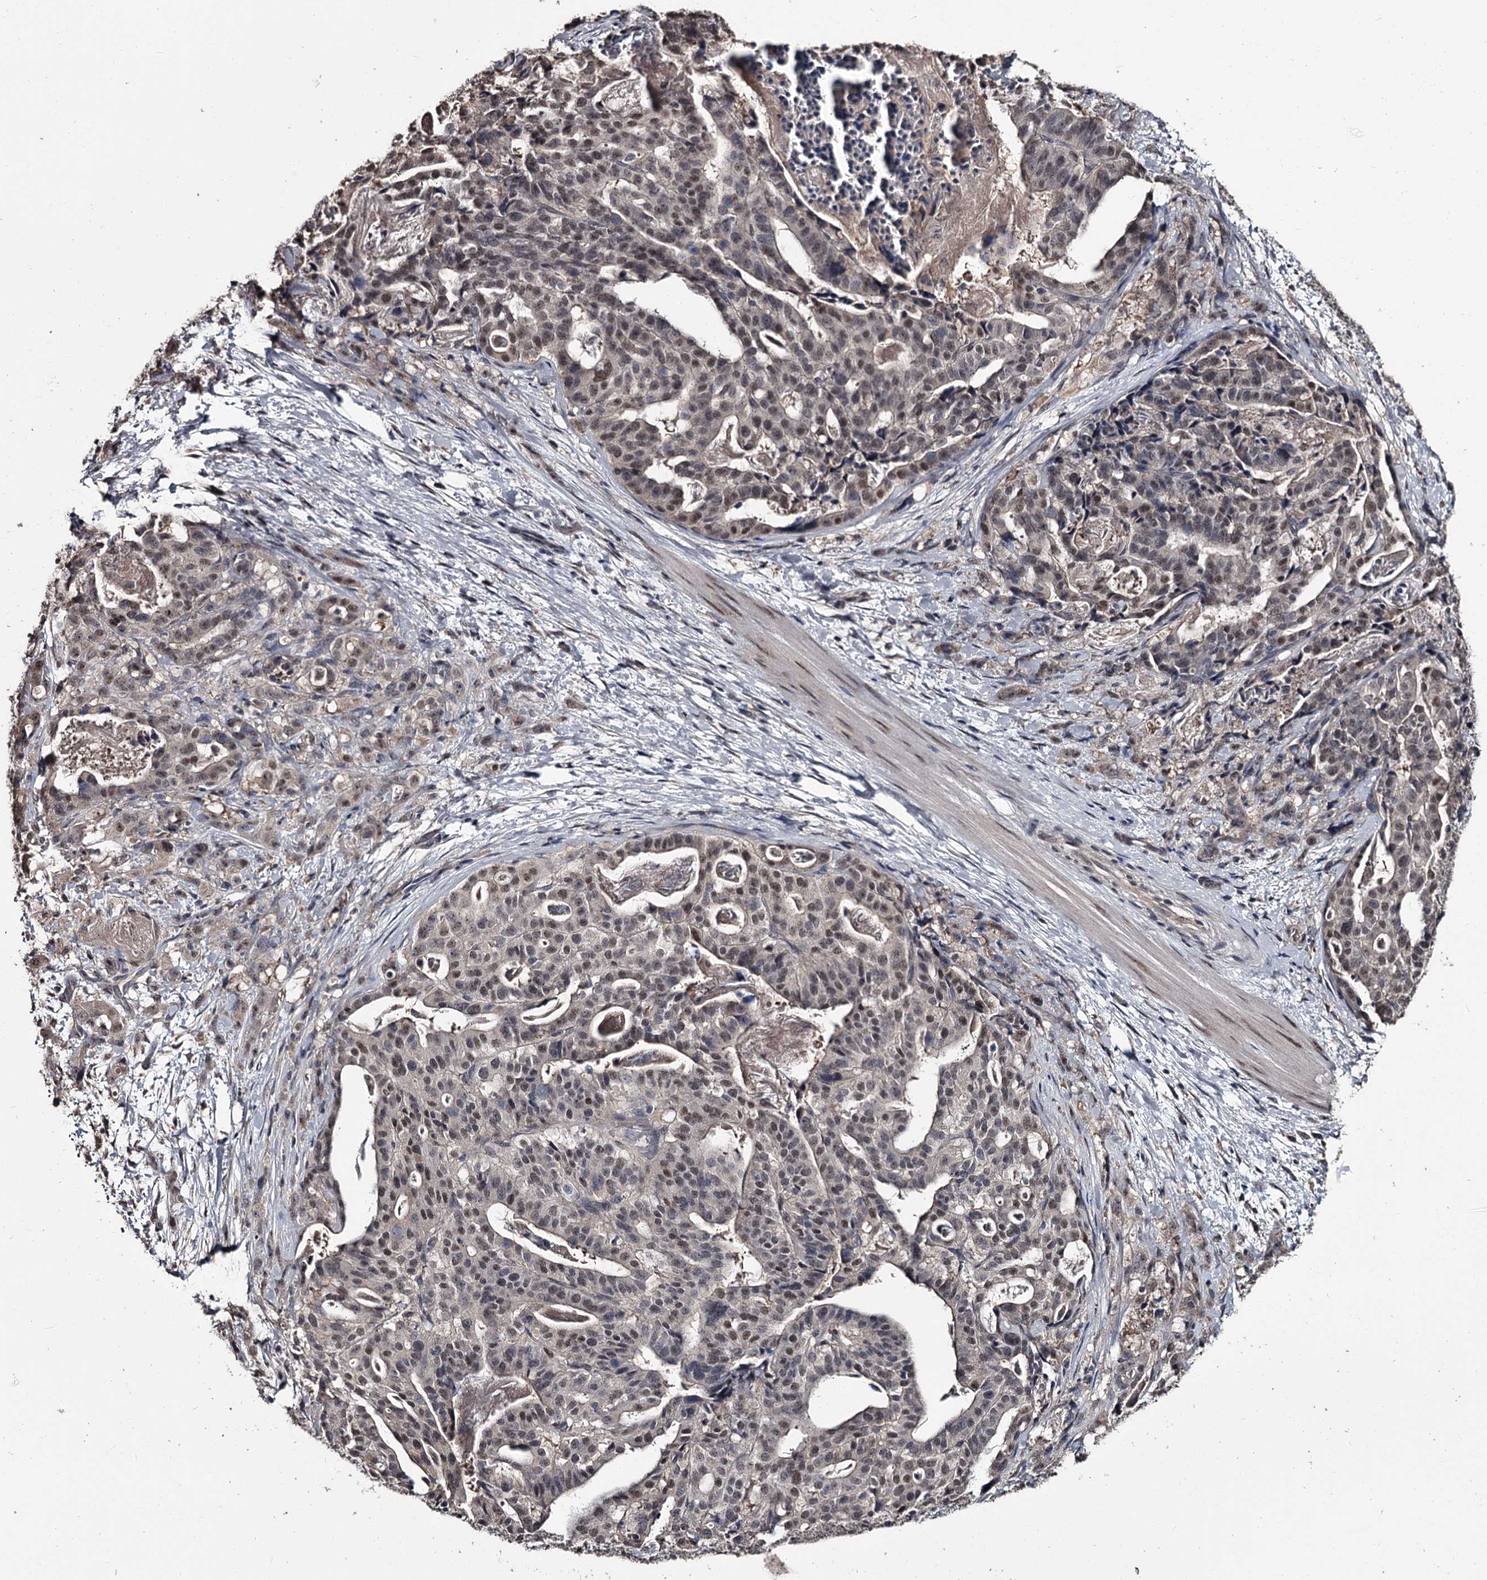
{"staining": {"intensity": "moderate", "quantity": ">75%", "location": "nuclear"}, "tissue": "stomach cancer", "cell_type": "Tumor cells", "image_type": "cancer", "snomed": [{"axis": "morphology", "description": "Adenocarcinoma, NOS"}, {"axis": "topography", "description": "Stomach"}], "caption": "High-magnification brightfield microscopy of stomach adenocarcinoma stained with DAB (3,3'-diaminobenzidine) (brown) and counterstained with hematoxylin (blue). tumor cells exhibit moderate nuclear expression is present in approximately>75% of cells.", "gene": "PRPF40B", "patient": {"sex": "male", "age": 48}}